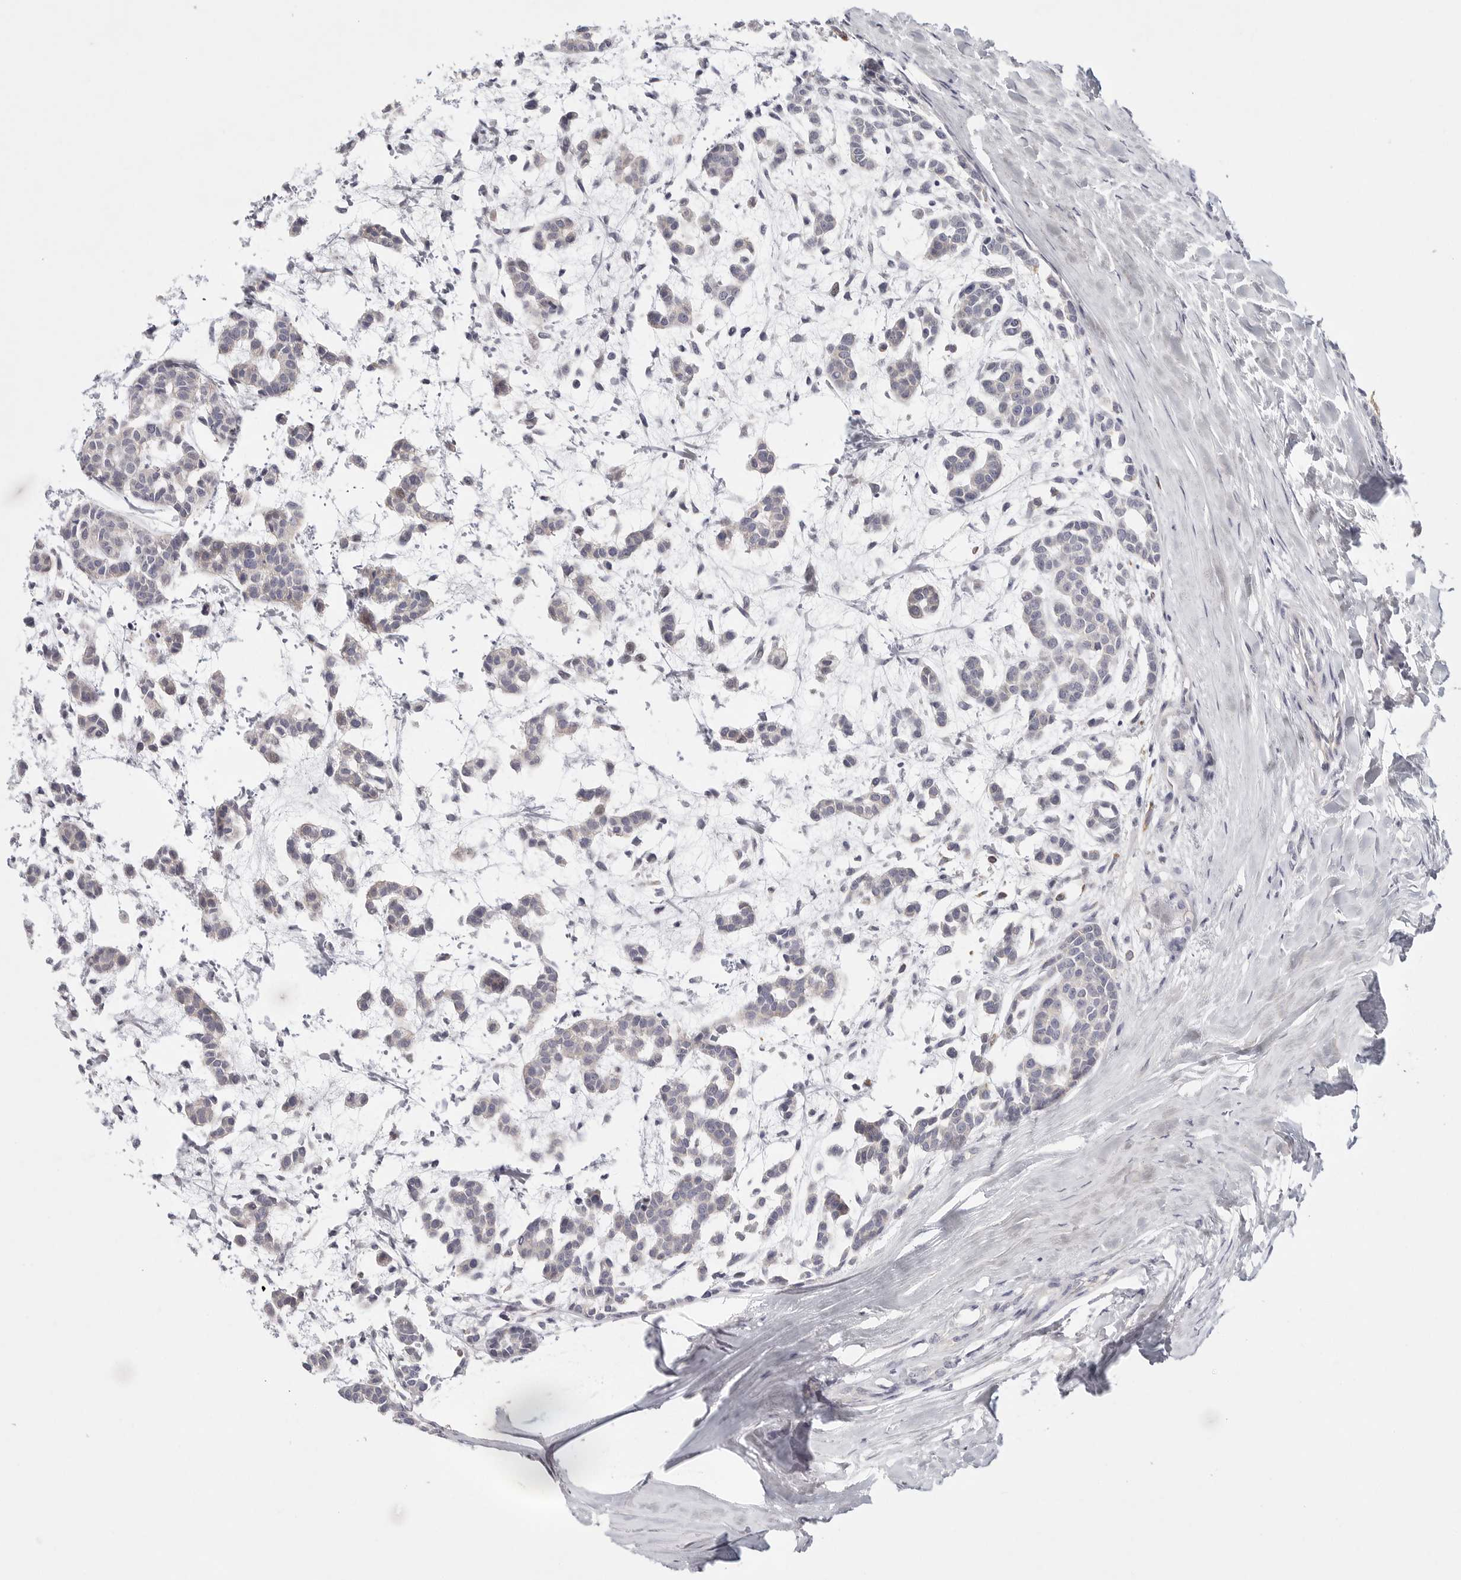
{"staining": {"intensity": "negative", "quantity": "none", "location": "none"}, "tissue": "head and neck cancer", "cell_type": "Tumor cells", "image_type": "cancer", "snomed": [{"axis": "morphology", "description": "Adenocarcinoma, NOS"}, {"axis": "morphology", "description": "Adenoma, NOS"}, {"axis": "topography", "description": "Head-Neck"}], "caption": "This is a image of immunohistochemistry staining of head and neck cancer, which shows no staining in tumor cells.", "gene": "ELP3", "patient": {"sex": "female", "age": 55}}